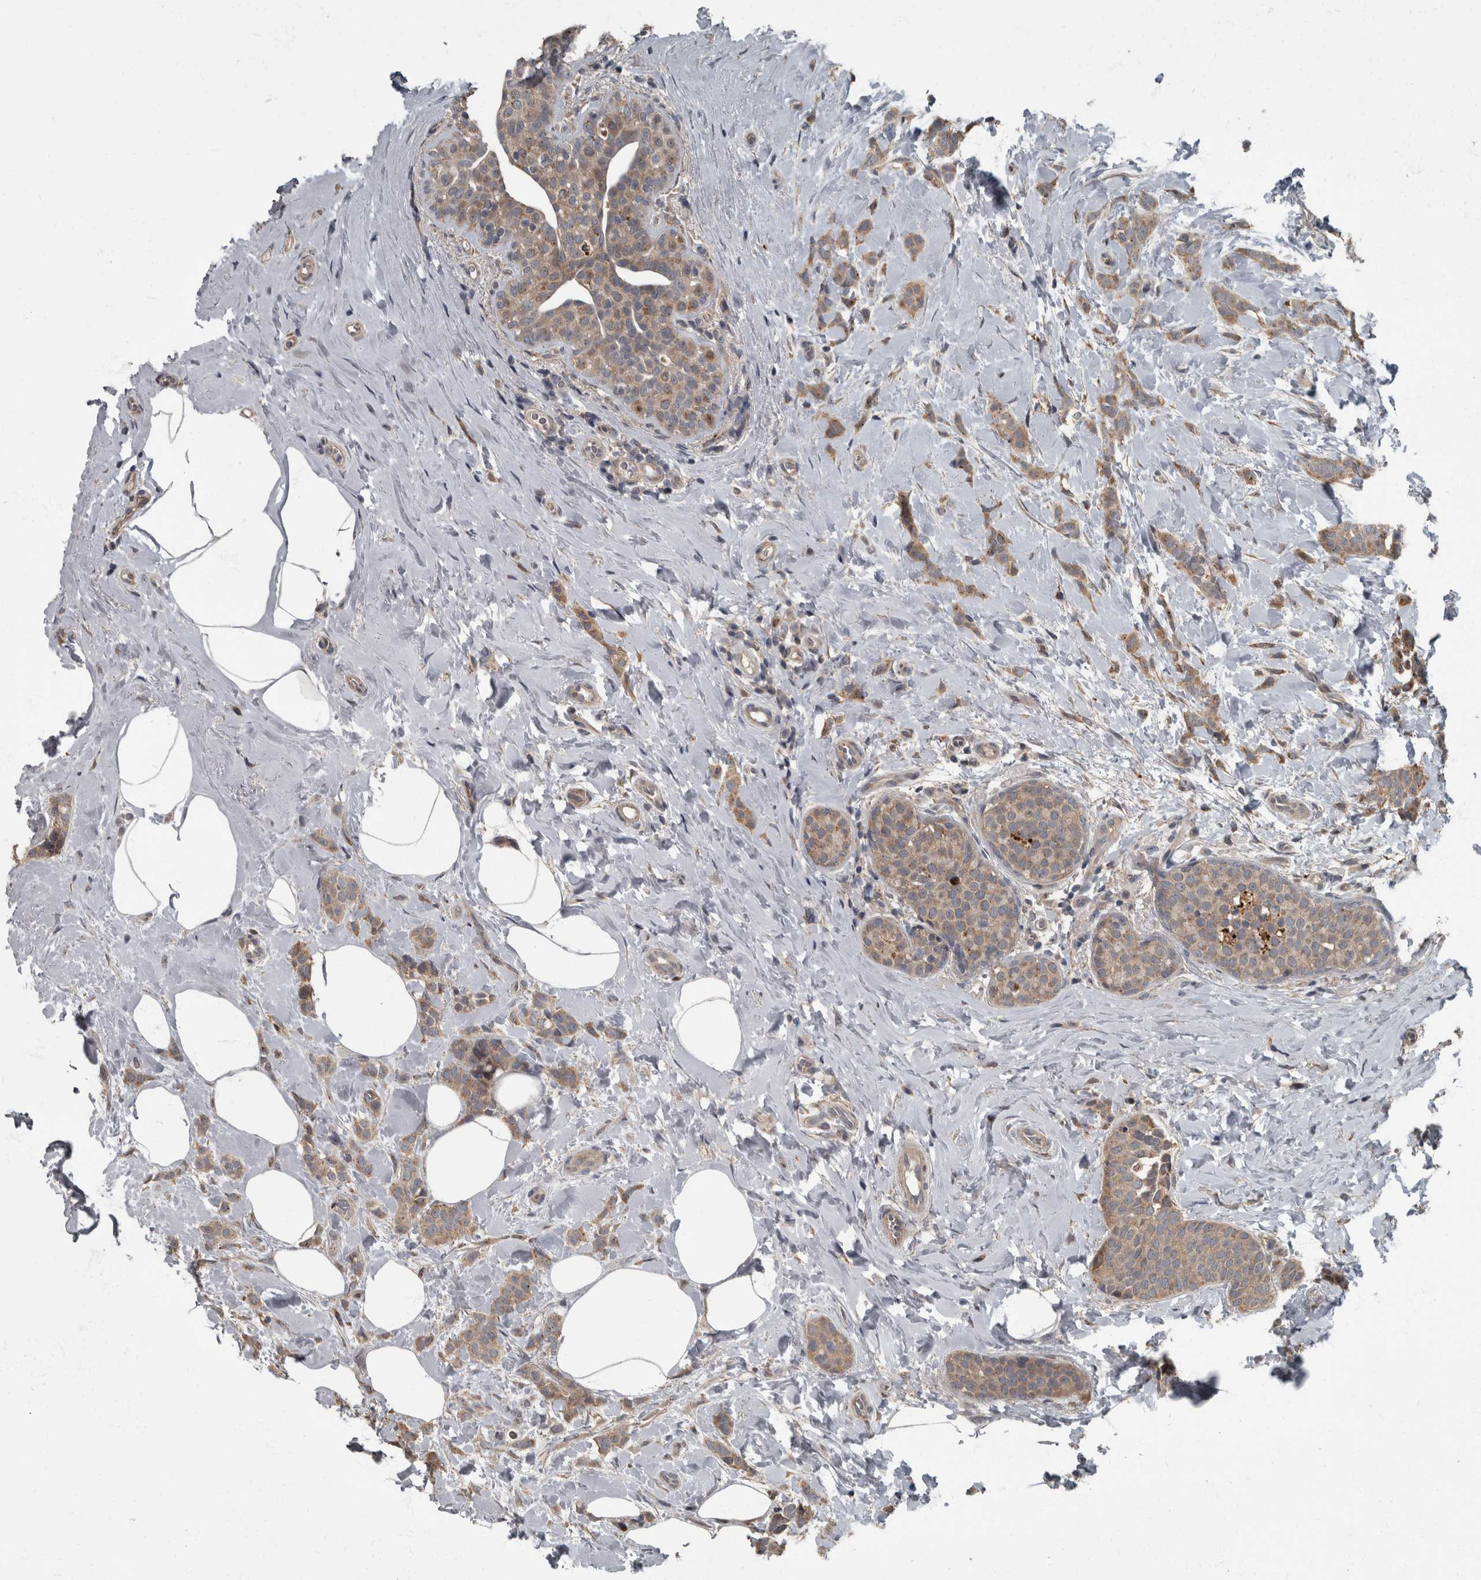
{"staining": {"intensity": "moderate", "quantity": ">75%", "location": "cytoplasmic/membranous"}, "tissue": "breast cancer", "cell_type": "Tumor cells", "image_type": "cancer", "snomed": [{"axis": "morphology", "description": "Lobular carcinoma, in situ"}, {"axis": "morphology", "description": "Lobular carcinoma"}, {"axis": "topography", "description": "Breast"}], "caption": "The immunohistochemical stain shows moderate cytoplasmic/membranous positivity in tumor cells of breast lobular carcinoma in situ tissue.", "gene": "RABGGTB", "patient": {"sex": "female", "age": 41}}